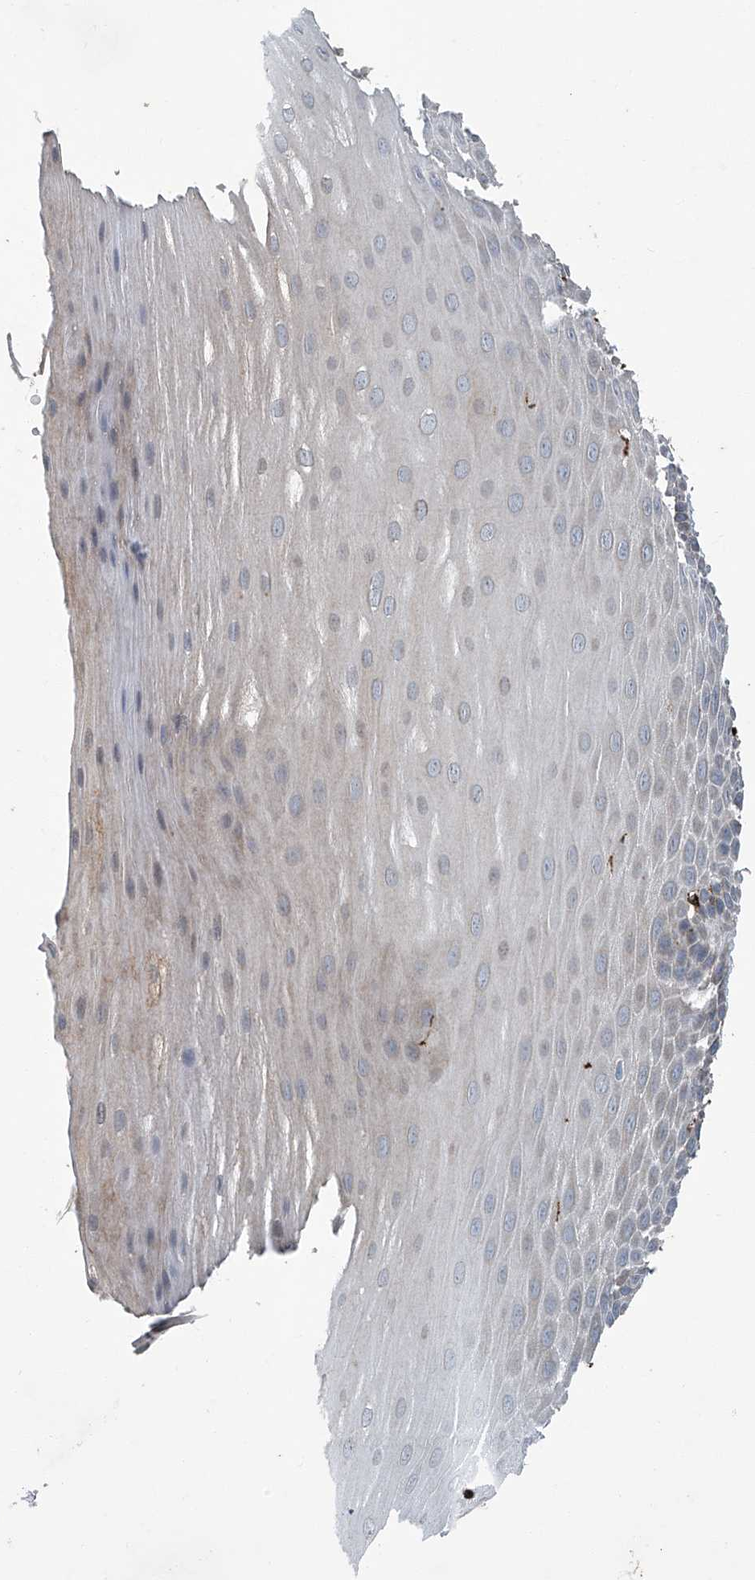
{"staining": {"intensity": "strong", "quantity": "<25%", "location": "cytoplasmic/membranous"}, "tissue": "esophagus", "cell_type": "Squamous epithelial cells", "image_type": "normal", "snomed": [{"axis": "morphology", "description": "Normal tissue, NOS"}, {"axis": "topography", "description": "Esophagus"}], "caption": "Protein expression analysis of normal human esophagus reveals strong cytoplasmic/membranous staining in about <25% of squamous epithelial cells. The staining was performed using DAB (3,3'-diaminobenzidine), with brown indicating positive protein expression. Nuclei are stained blue with hematoxylin.", "gene": "FAM167A", "patient": {"sex": "male", "age": 62}}